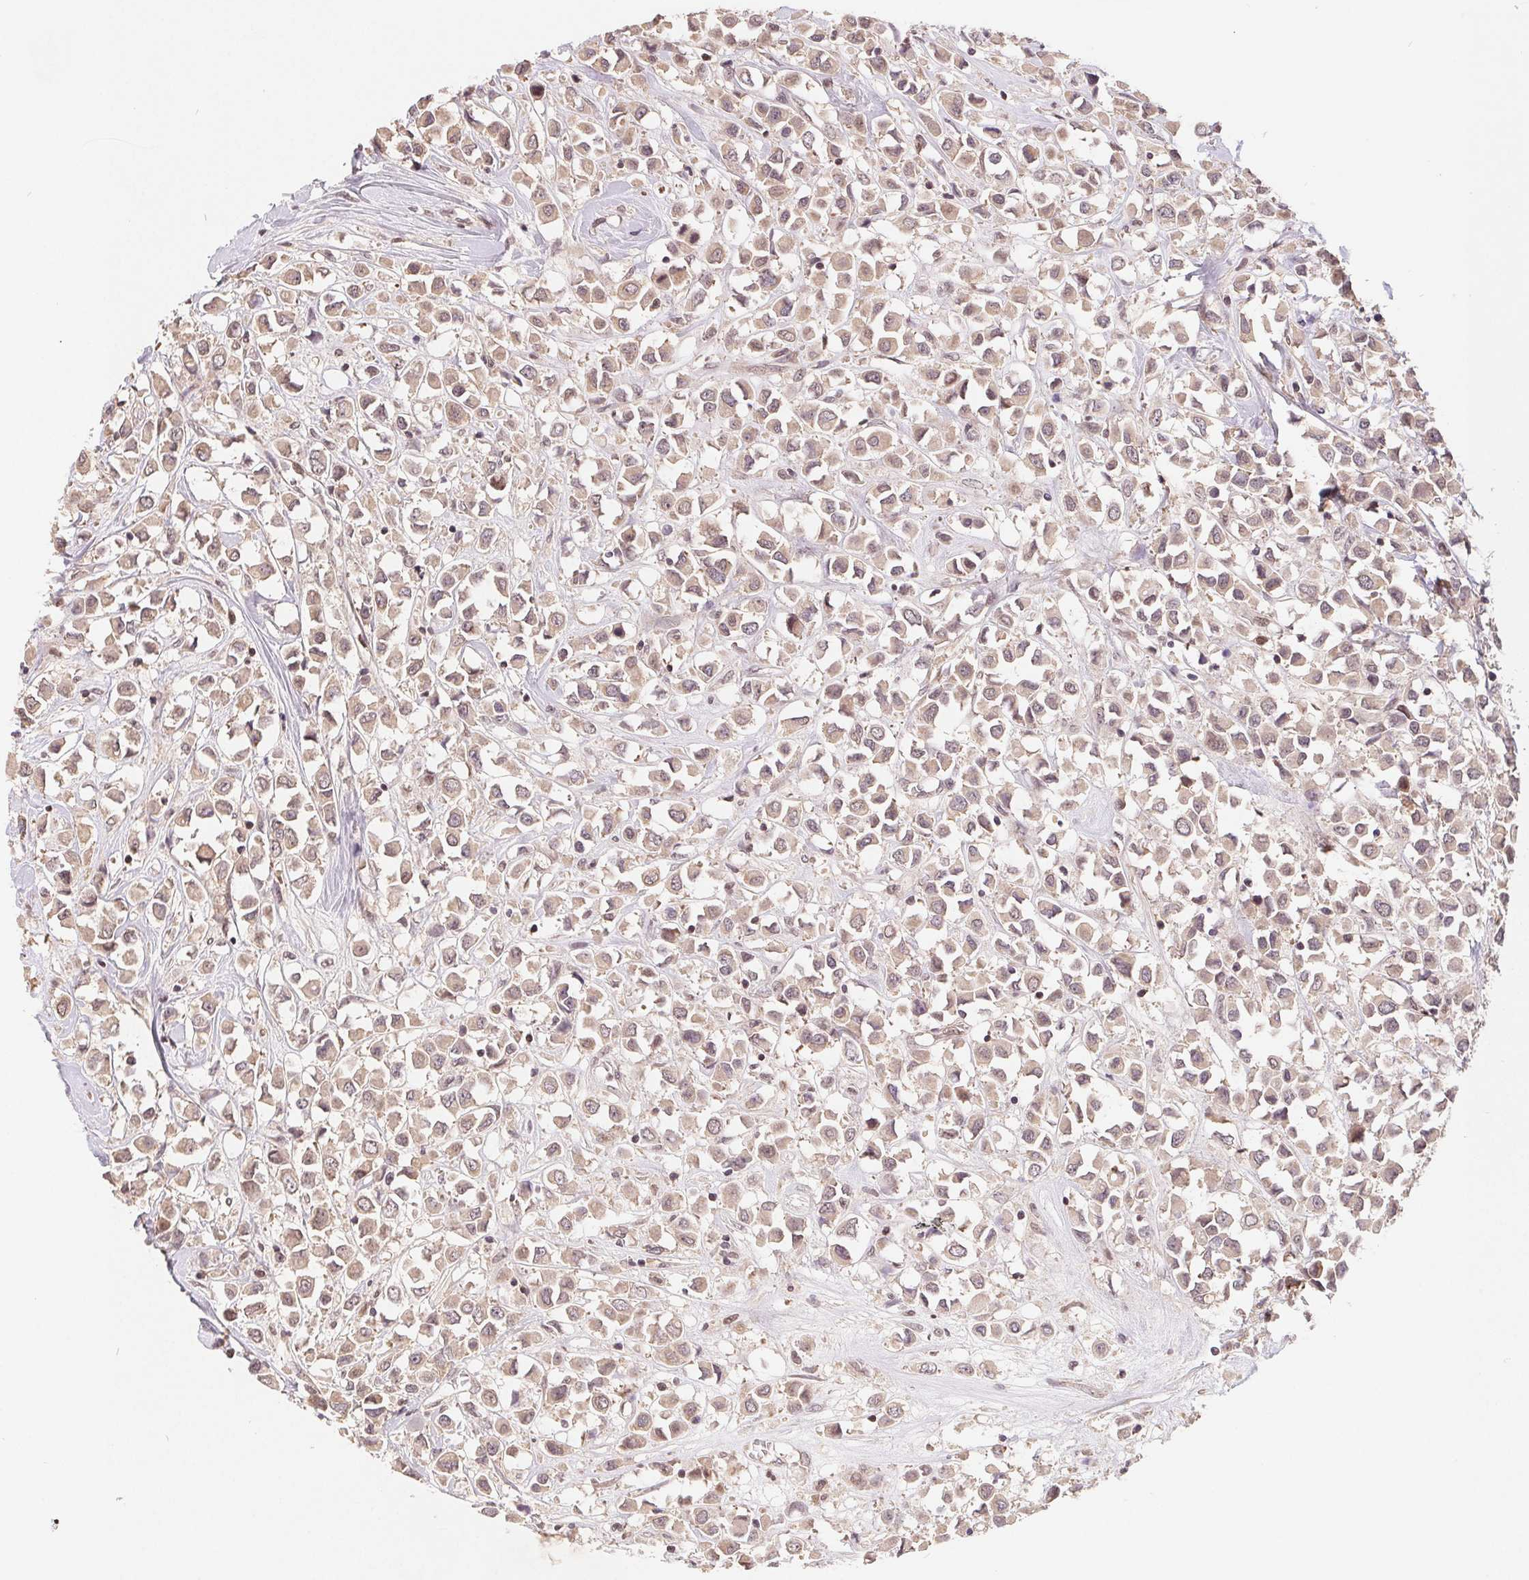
{"staining": {"intensity": "weak", "quantity": ">75%", "location": "cytoplasmic/membranous,nuclear"}, "tissue": "breast cancer", "cell_type": "Tumor cells", "image_type": "cancer", "snomed": [{"axis": "morphology", "description": "Duct carcinoma"}, {"axis": "topography", "description": "Breast"}], "caption": "The immunohistochemical stain shows weak cytoplasmic/membranous and nuclear staining in tumor cells of breast infiltrating ductal carcinoma tissue.", "gene": "HMGN3", "patient": {"sex": "female", "age": 61}}